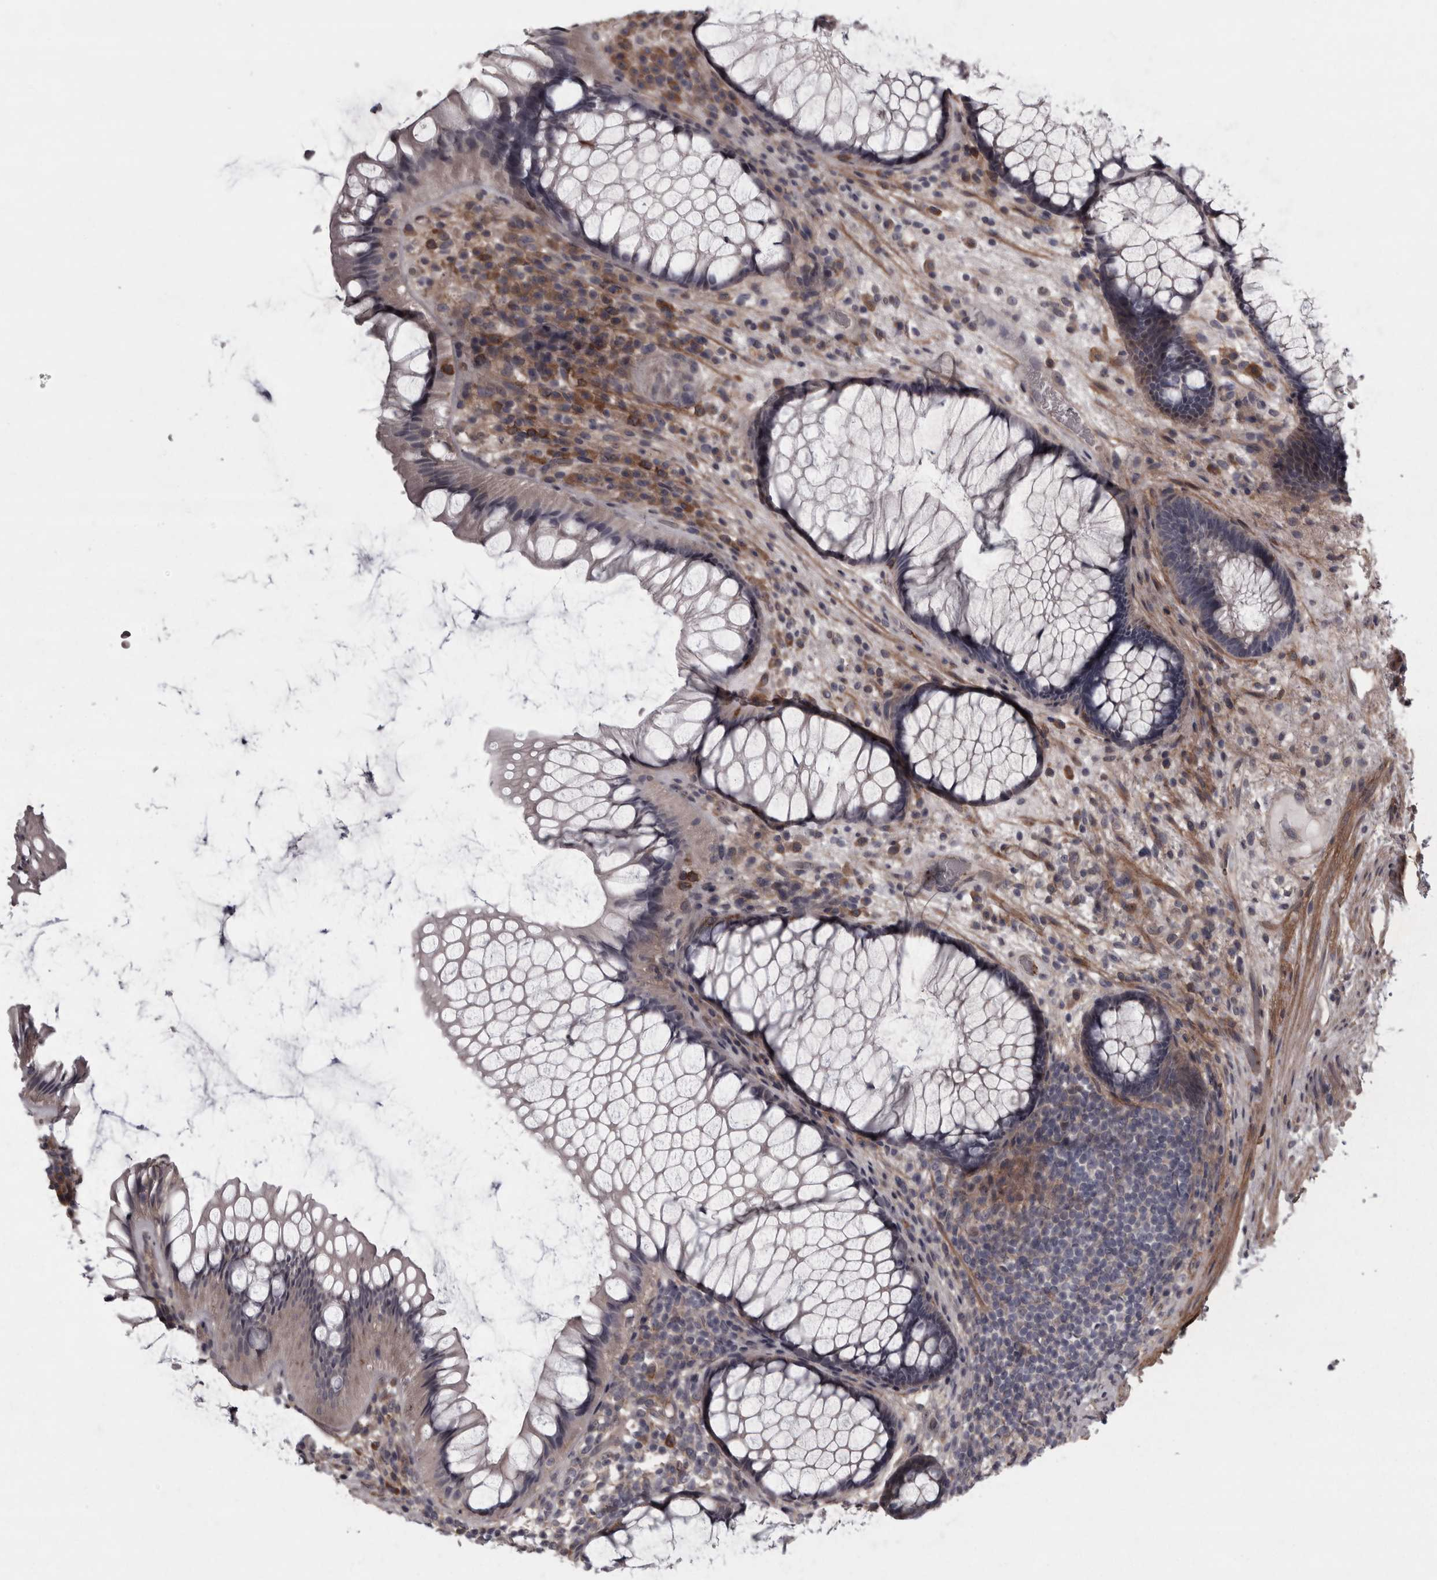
{"staining": {"intensity": "negative", "quantity": "none", "location": "none"}, "tissue": "rectum", "cell_type": "Glandular cells", "image_type": "normal", "snomed": [{"axis": "morphology", "description": "Normal tissue, NOS"}, {"axis": "topography", "description": "Rectum"}], "caption": "Immunohistochemistry of normal human rectum exhibits no positivity in glandular cells.", "gene": "RSU1", "patient": {"sex": "male", "age": 51}}